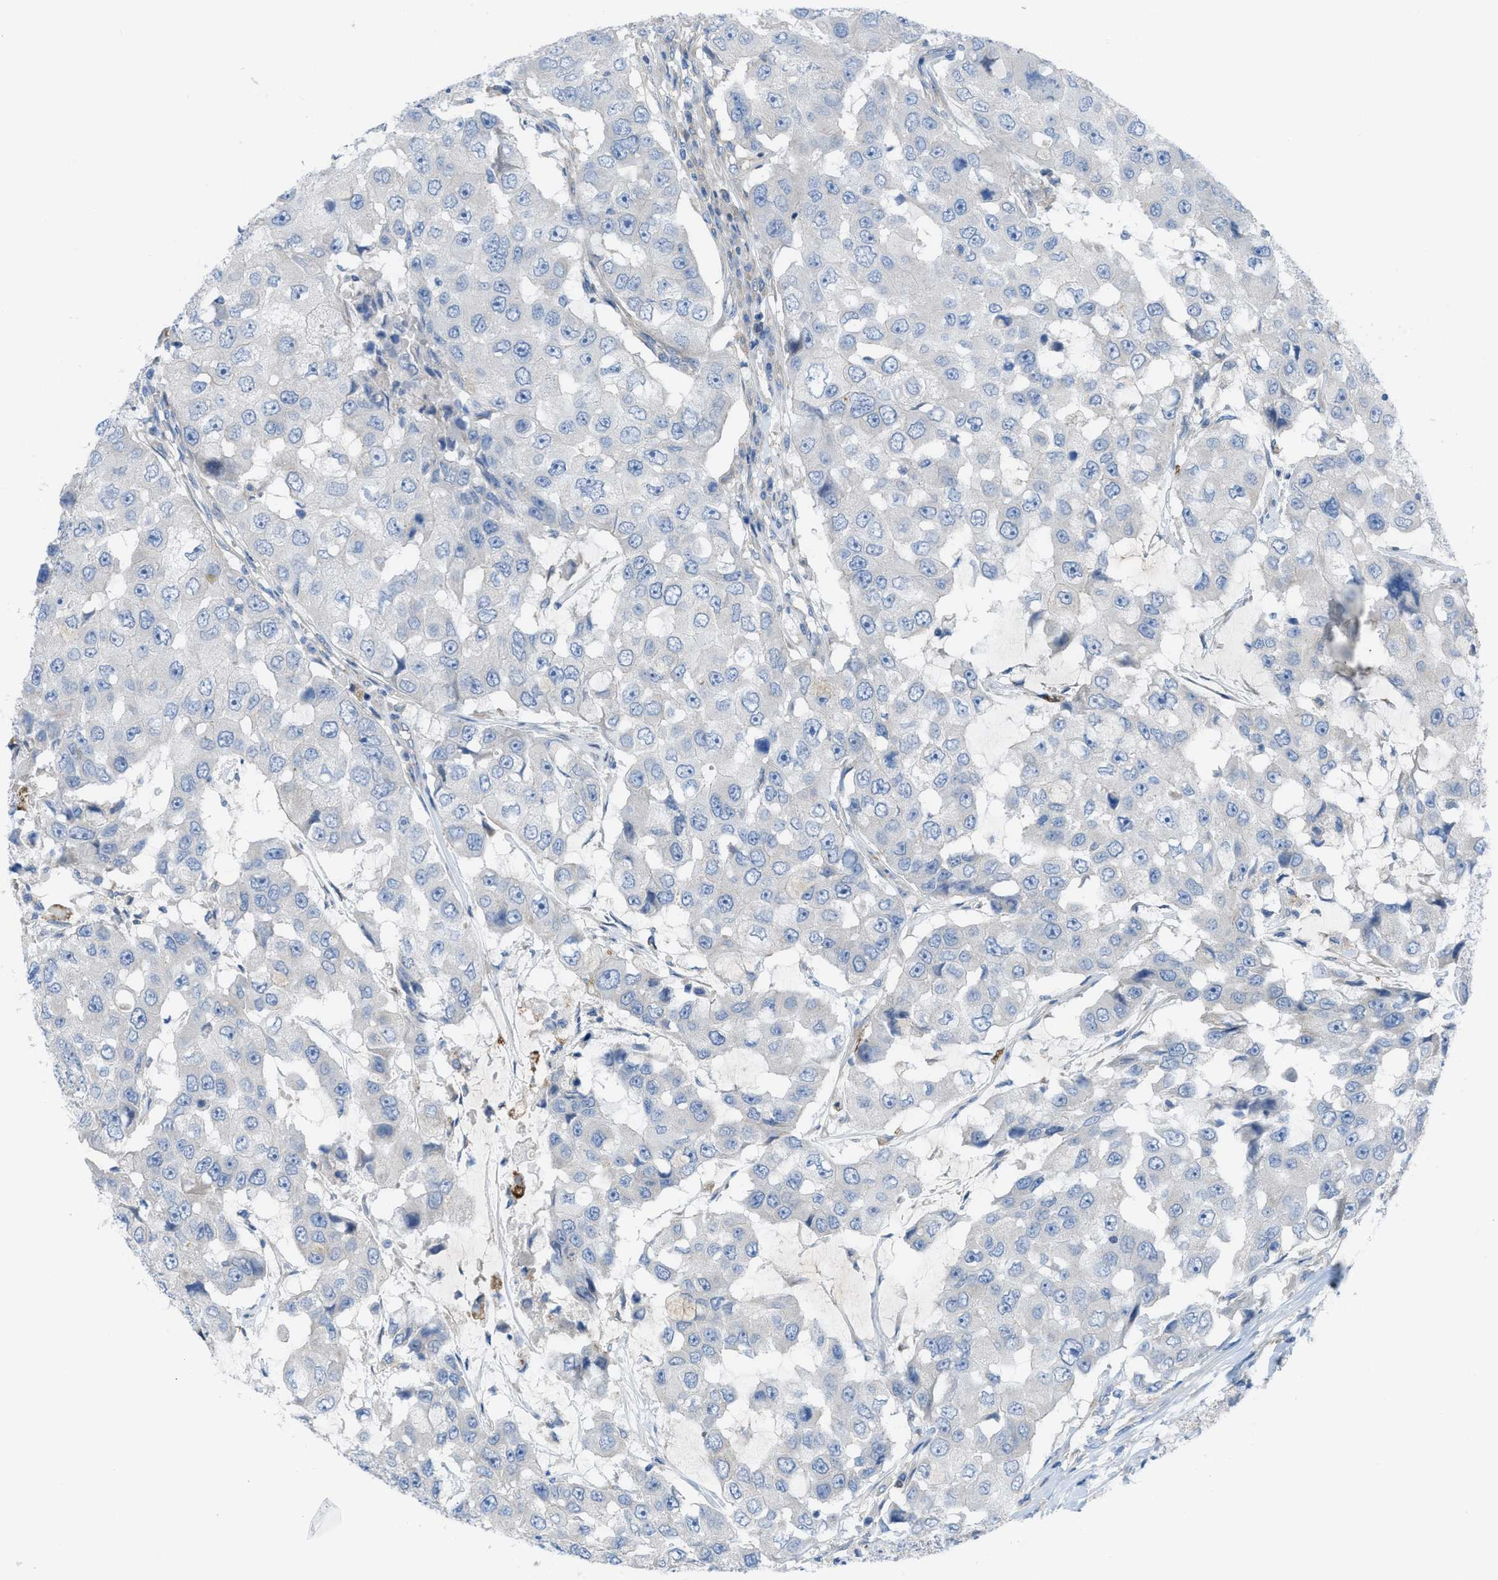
{"staining": {"intensity": "negative", "quantity": "none", "location": "none"}, "tissue": "breast cancer", "cell_type": "Tumor cells", "image_type": "cancer", "snomed": [{"axis": "morphology", "description": "Duct carcinoma"}, {"axis": "topography", "description": "Breast"}], "caption": "Immunohistochemical staining of human breast cancer reveals no significant positivity in tumor cells.", "gene": "EGFR", "patient": {"sex": "female", "age": 27}}